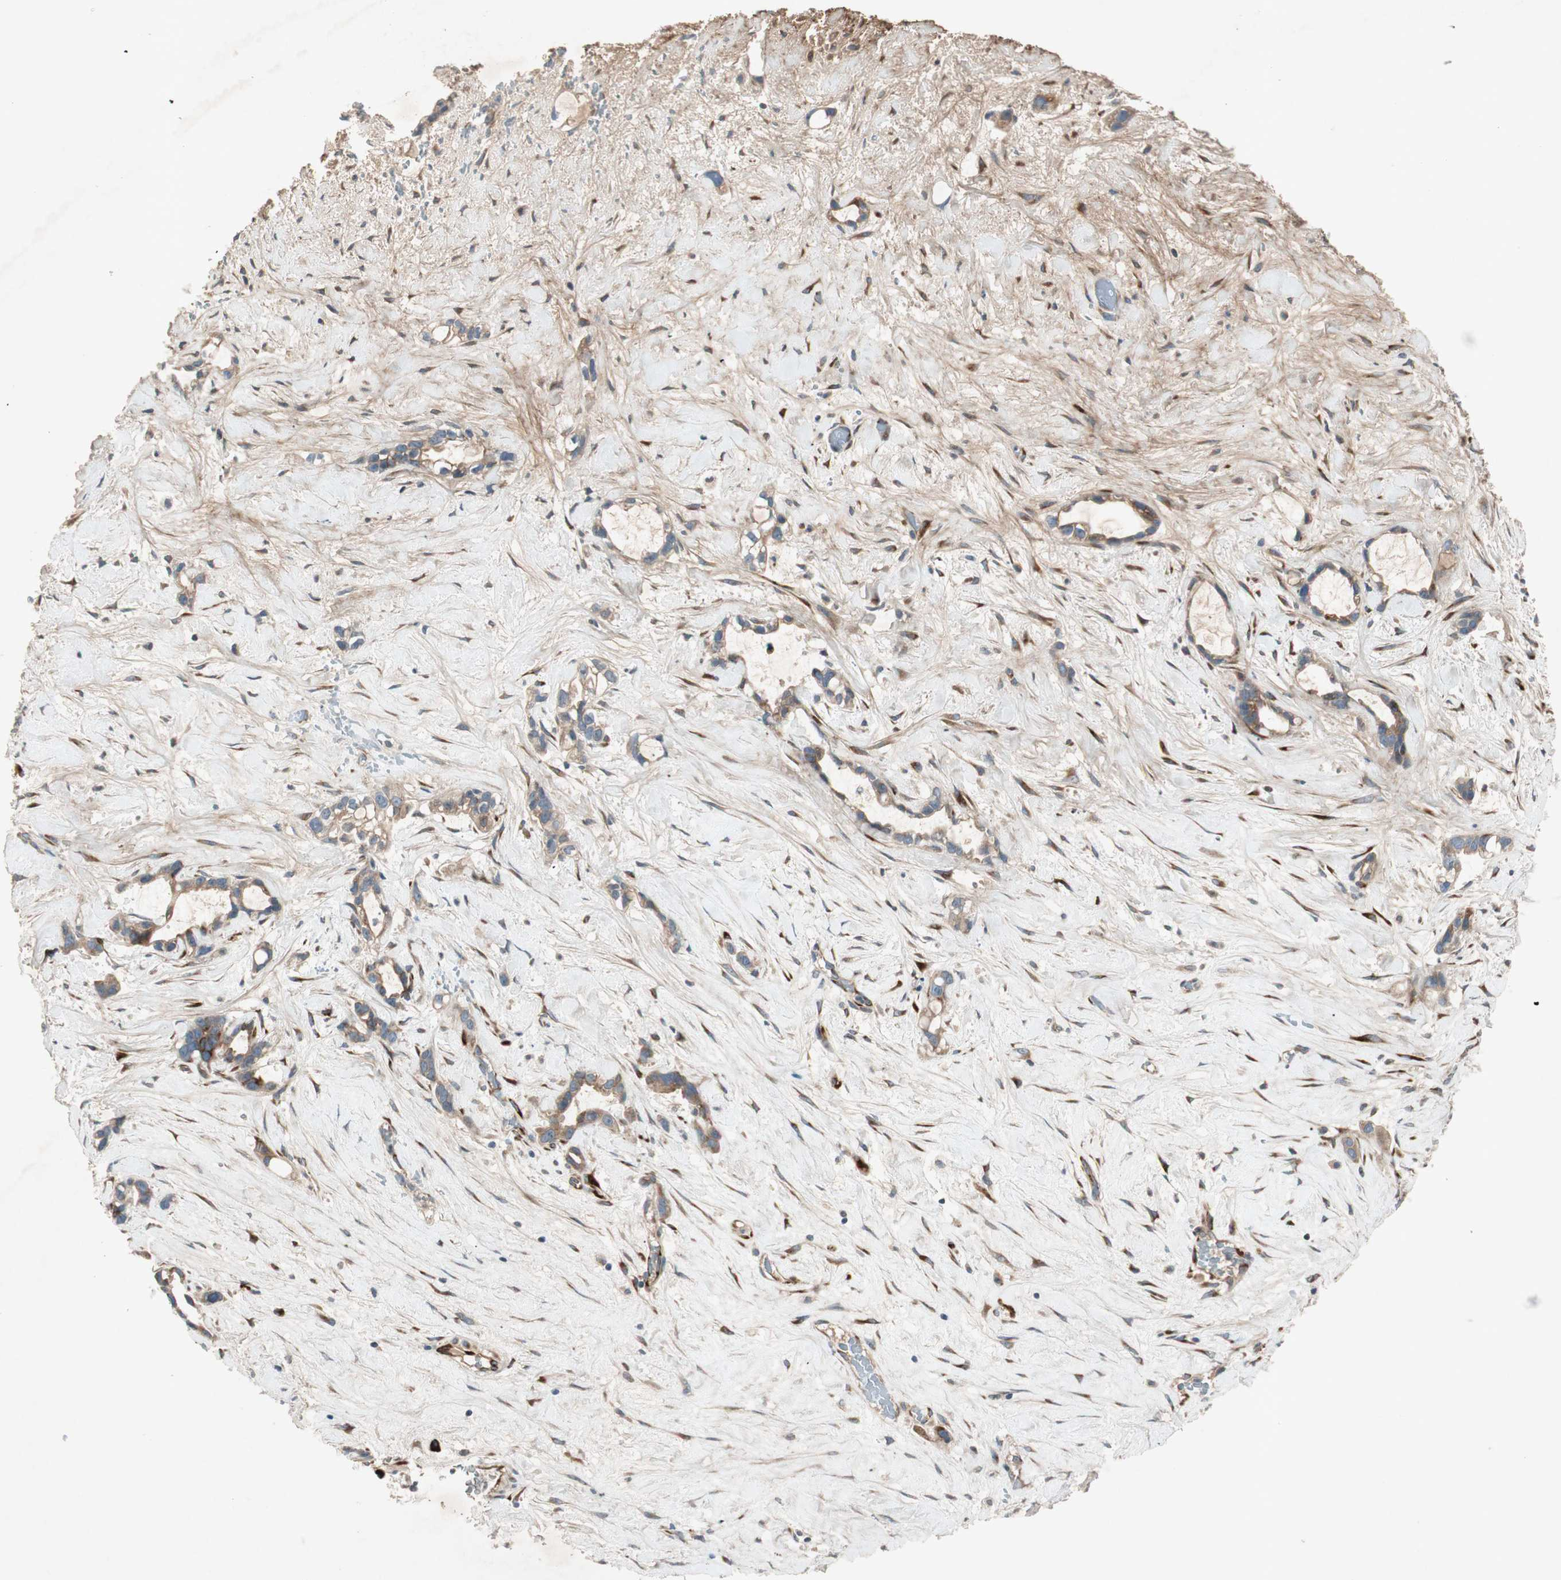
{"staining": {"intensity": "moderate", "quantity": ">75%", "location": "cytoplasmic/membranous"}, "tissue": "liver cancer", "cell_type": "Tumor cells", "image_type": "cancer", "snomed": [{"axis": "morphology", "description": "Cholangiocarcinoma"}, {"axis": "topography", "description": "Liver"}], "caption": "Moderate cytoplasmic/membranous expression for a protein is identified in approximately >75% of tumor cells of cholangiocarcinoma (liver) using immunohistochemistry.", "gene": "APOO", "patient": {"sex": "female", "age": 65}}